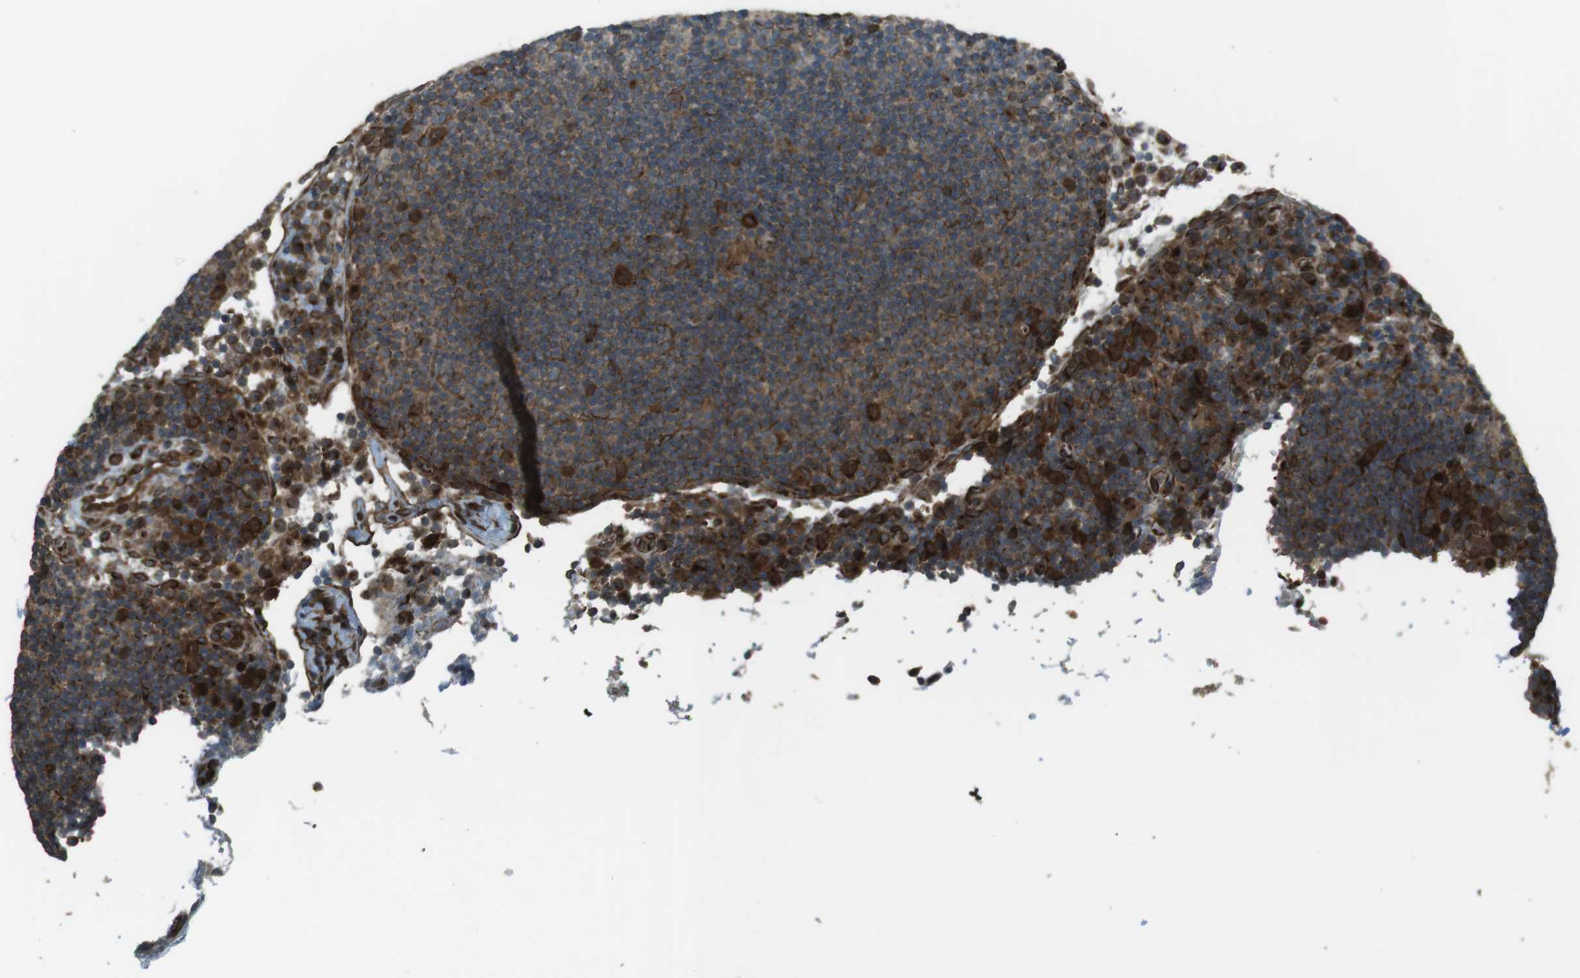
{"staining": {"intensity": "strong", "quantity": "25%-75%", "location": "cytoplasmic/membranous"}, "tissue": "lymph node", "cell_type": "Germinal center cells", "image_type": "normal", "snomed": [{"axis": "morphology", "description": "Normal tissue, NOS"}, {"axis": "topography", "description": "Lymph node"}], "caption": "This is a micrograph of immunohistochemistry staining of normal lymph node, which shows strong positivity in the cytoplasmic/membranous of germinal center cells.", "gene": "ZNF330", "patient": {"sex": "female", "age": 53}}